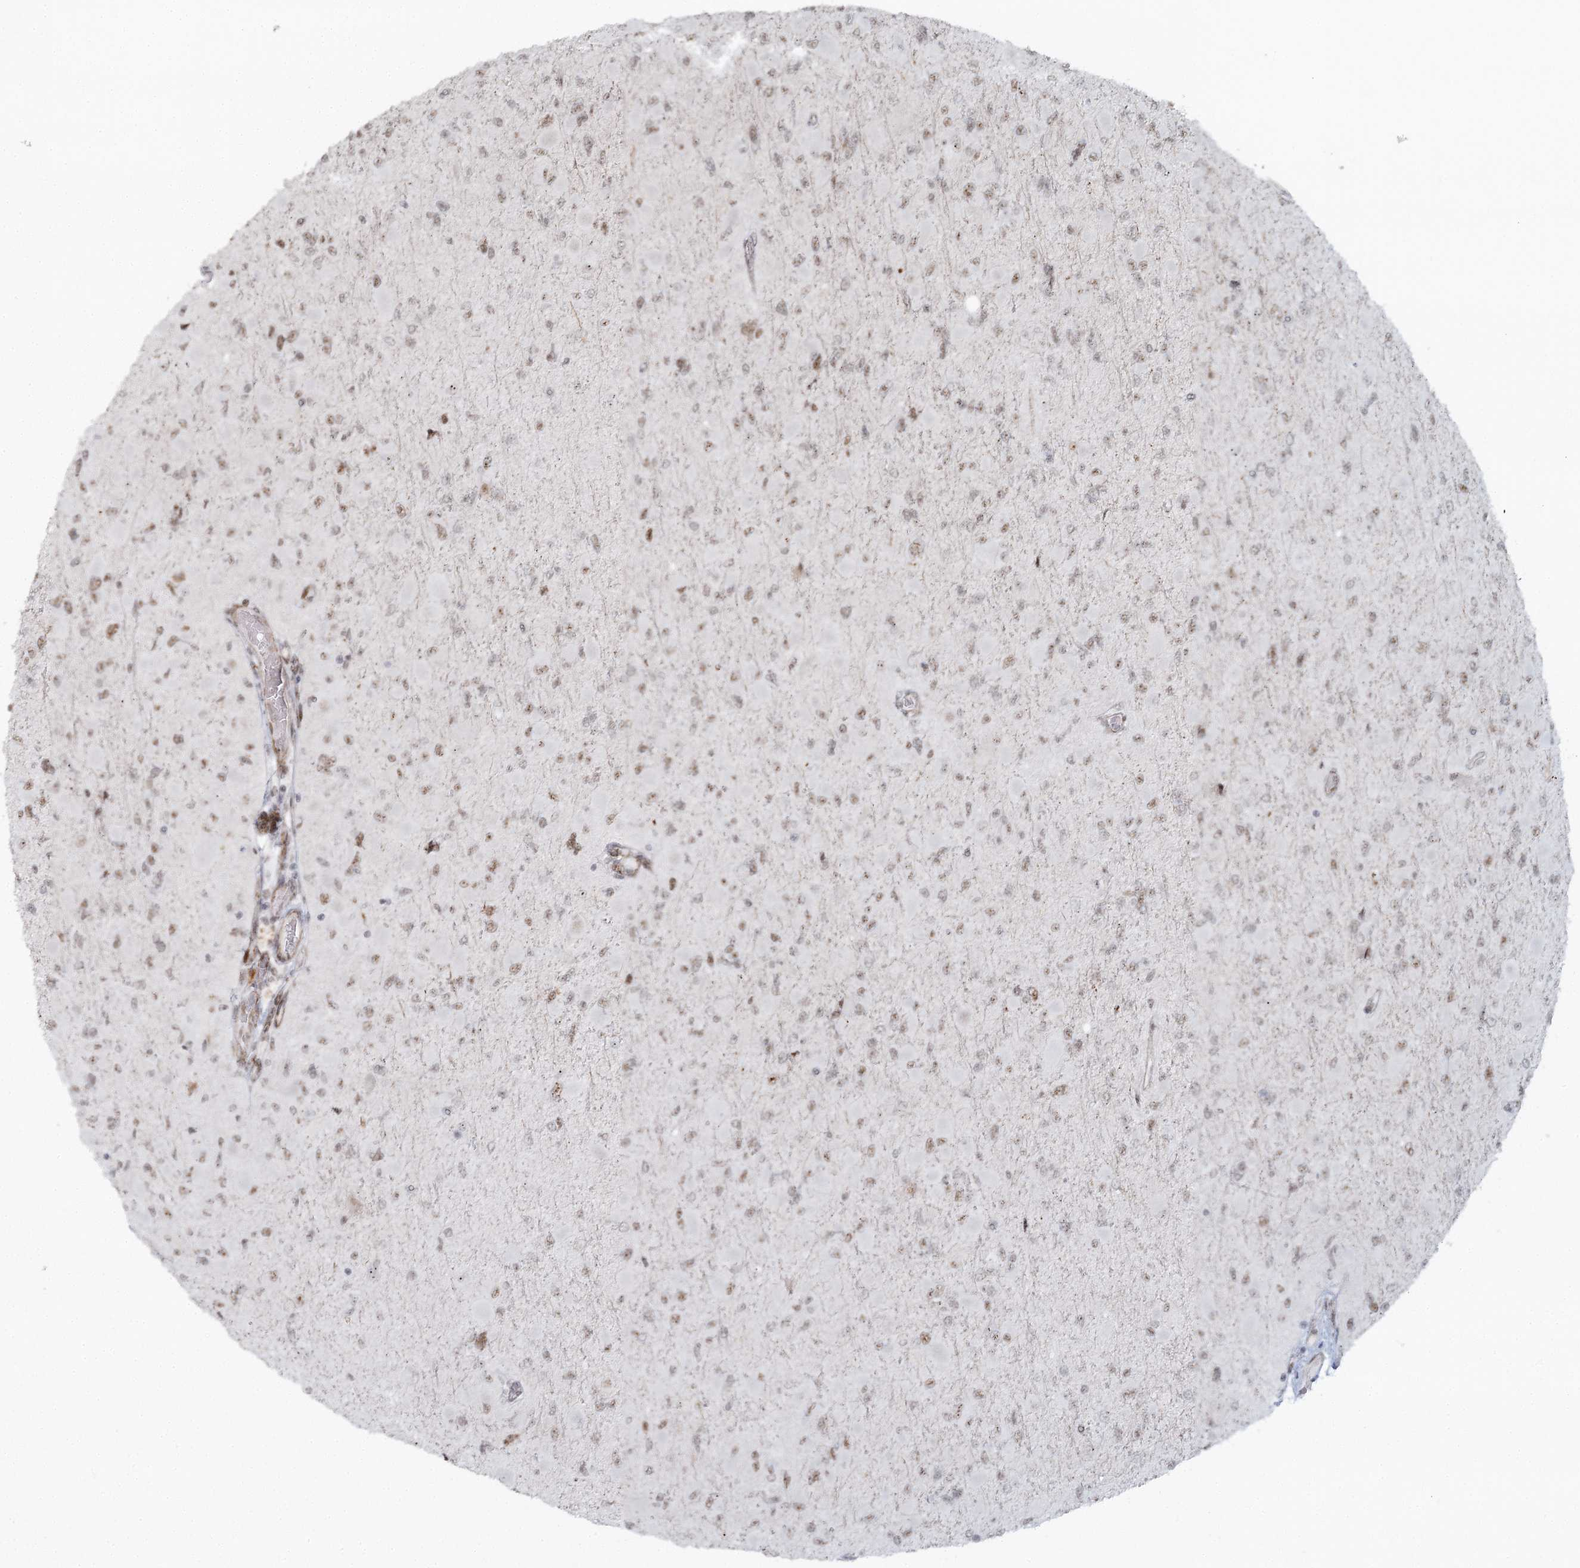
{"staining": {"intensity": "weak", "quantity": "25%-75%", "location": "nuclear"}, "tissue": "glioma", "cell_type": "Tumor cells", "image_type": "cancer", "snomed": [{"axis": "morphology", "description": "Glioma, malignant, High grade"}, {"axis": "topography", "description": "Cerebral cortex"}], "caption": "The photomicrograph demonstrates a brown stain indicating the presence of a protein in the nuclear of tumor cells in glioma.", "gene": "U2SURP", "patient": {"sex": "female", "age": 36}}